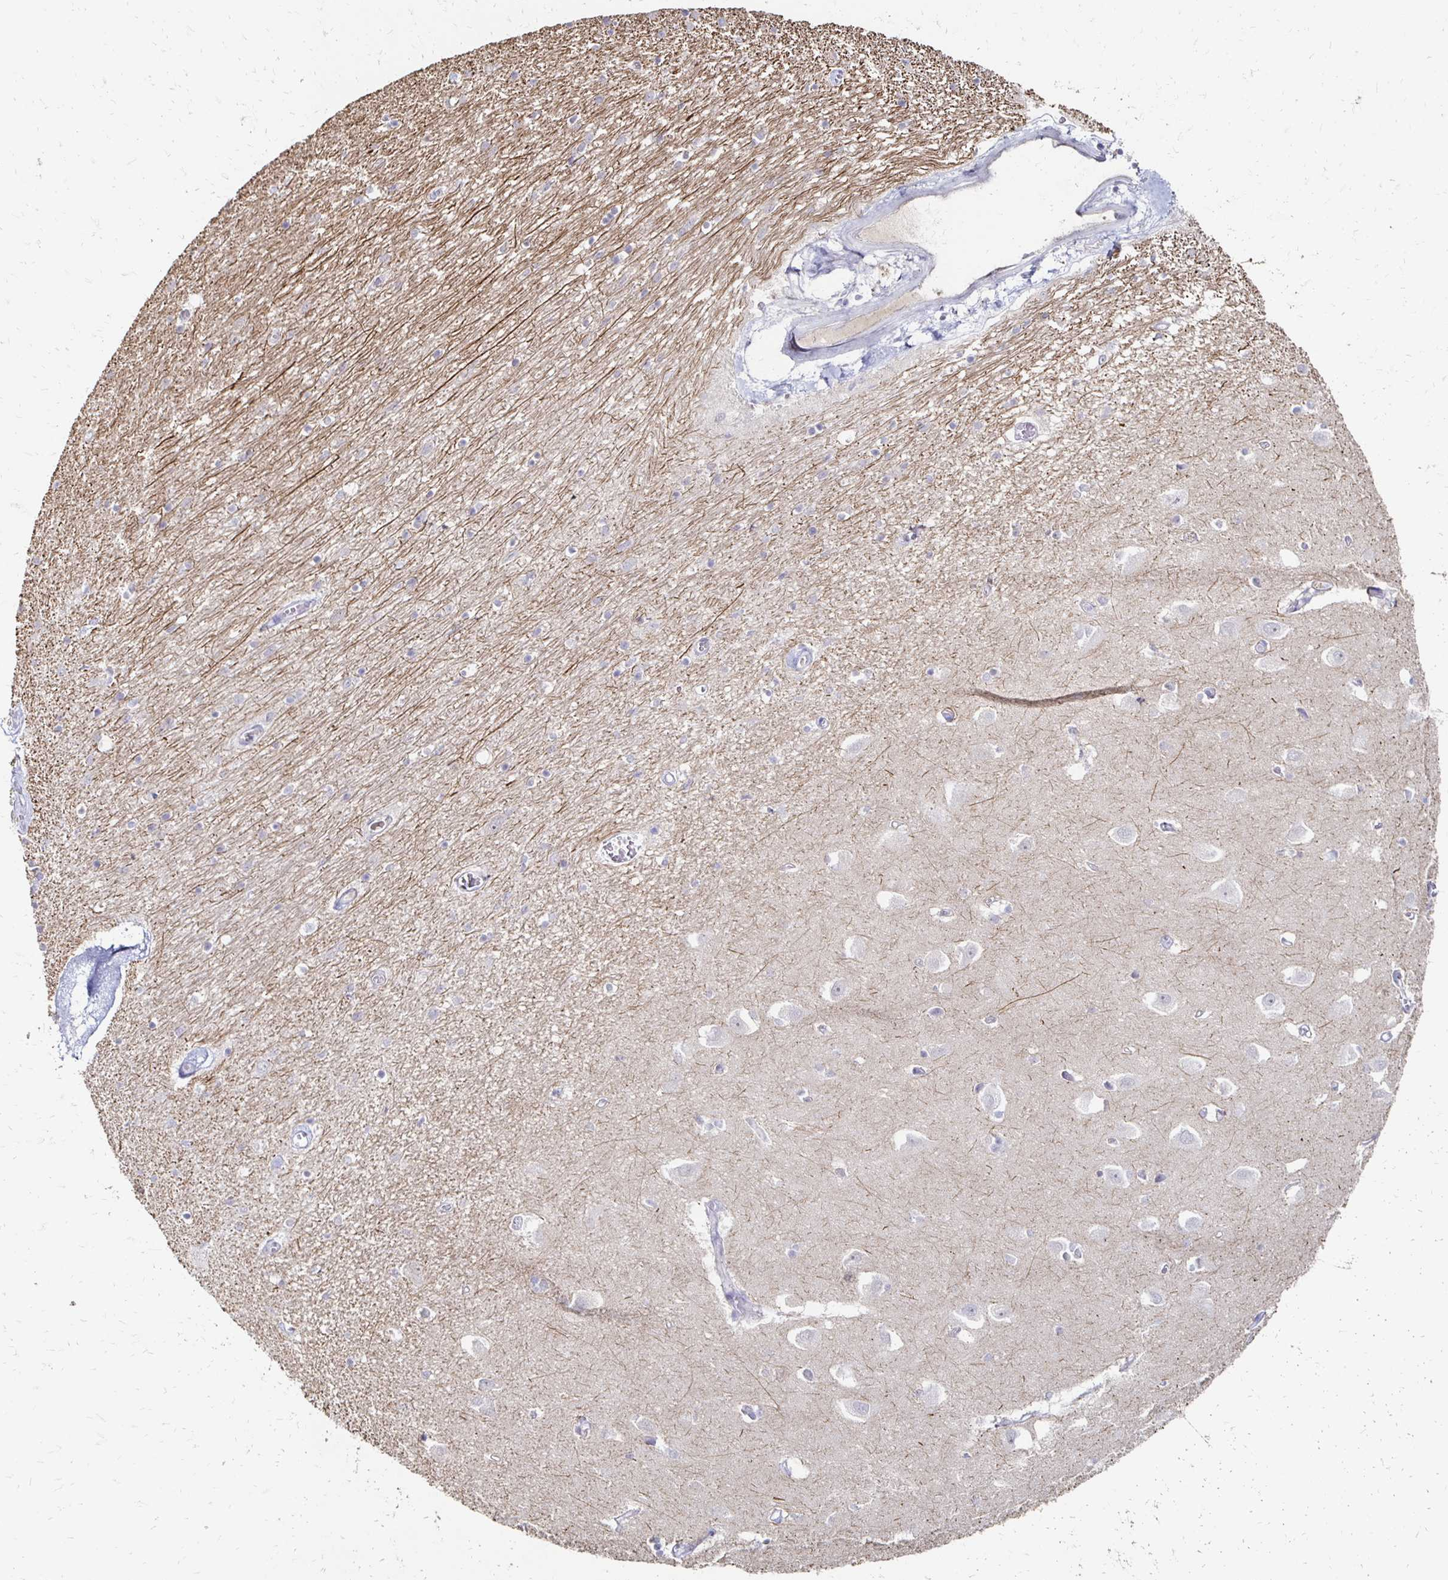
{"staining": {"intensity": "negative", "quantity": "none", "location": "none"}, "tissue": "caudate", "cell_type": "Glial cells", "image_type": "normal", "snomed": [{"axis": "morphology", "description": "Normal tissue, NOS"}, {"axis": "topography", "description": "Lateral ventricle wall"}, {"axis": "topography", "description": "Hippocampus"}], "caption": "Unremarkable caudate was stained to show a protein in brown. There is no significant positivity in glial cells. (DAB (3,3'-diaminobenzidine) IHC, high magnification).", "gene": "ZNF727", "patient": {"sex": "female", "age": 63}}